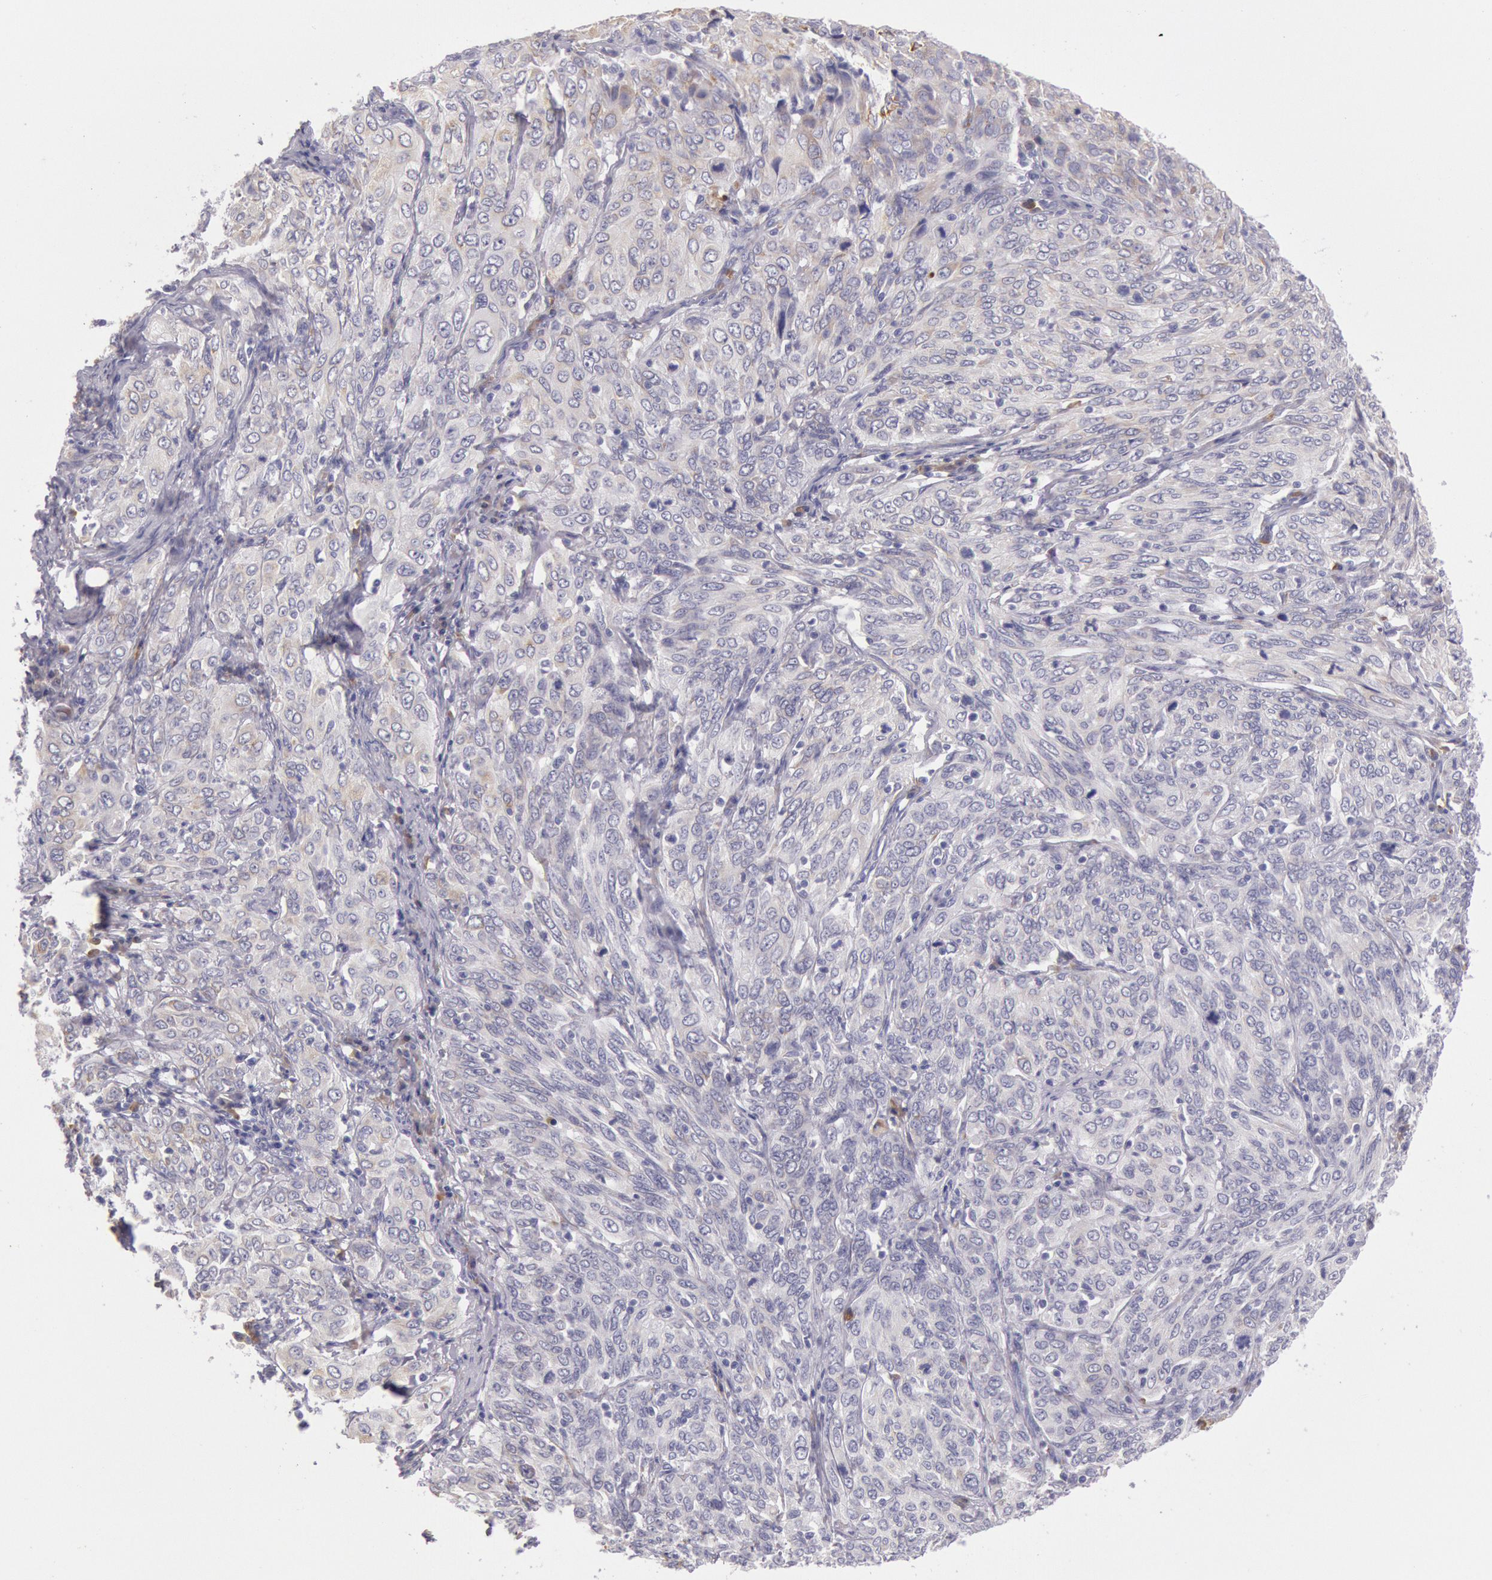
{"staining": {"intensity": "weak", "quantity": "<25%", "location": "cytoplasmic/membranous"}, "tissue": "cervical cancer", "cell_type": "Tumor cells", "image_type": "cancer", "snomed": [{"axis": "morphology", "description": "Squamous cell carcinoma, NOS"}, {"axis": "topography", "description": "Cervix"}], "caption": "This is an immunohistochemistry (IHC) histopathology image of cervical squamous cell carcinoma. There is no expression in tumor cells.", "gene": "CIDEB", "patient": {"sex": "female", "age": 38}}